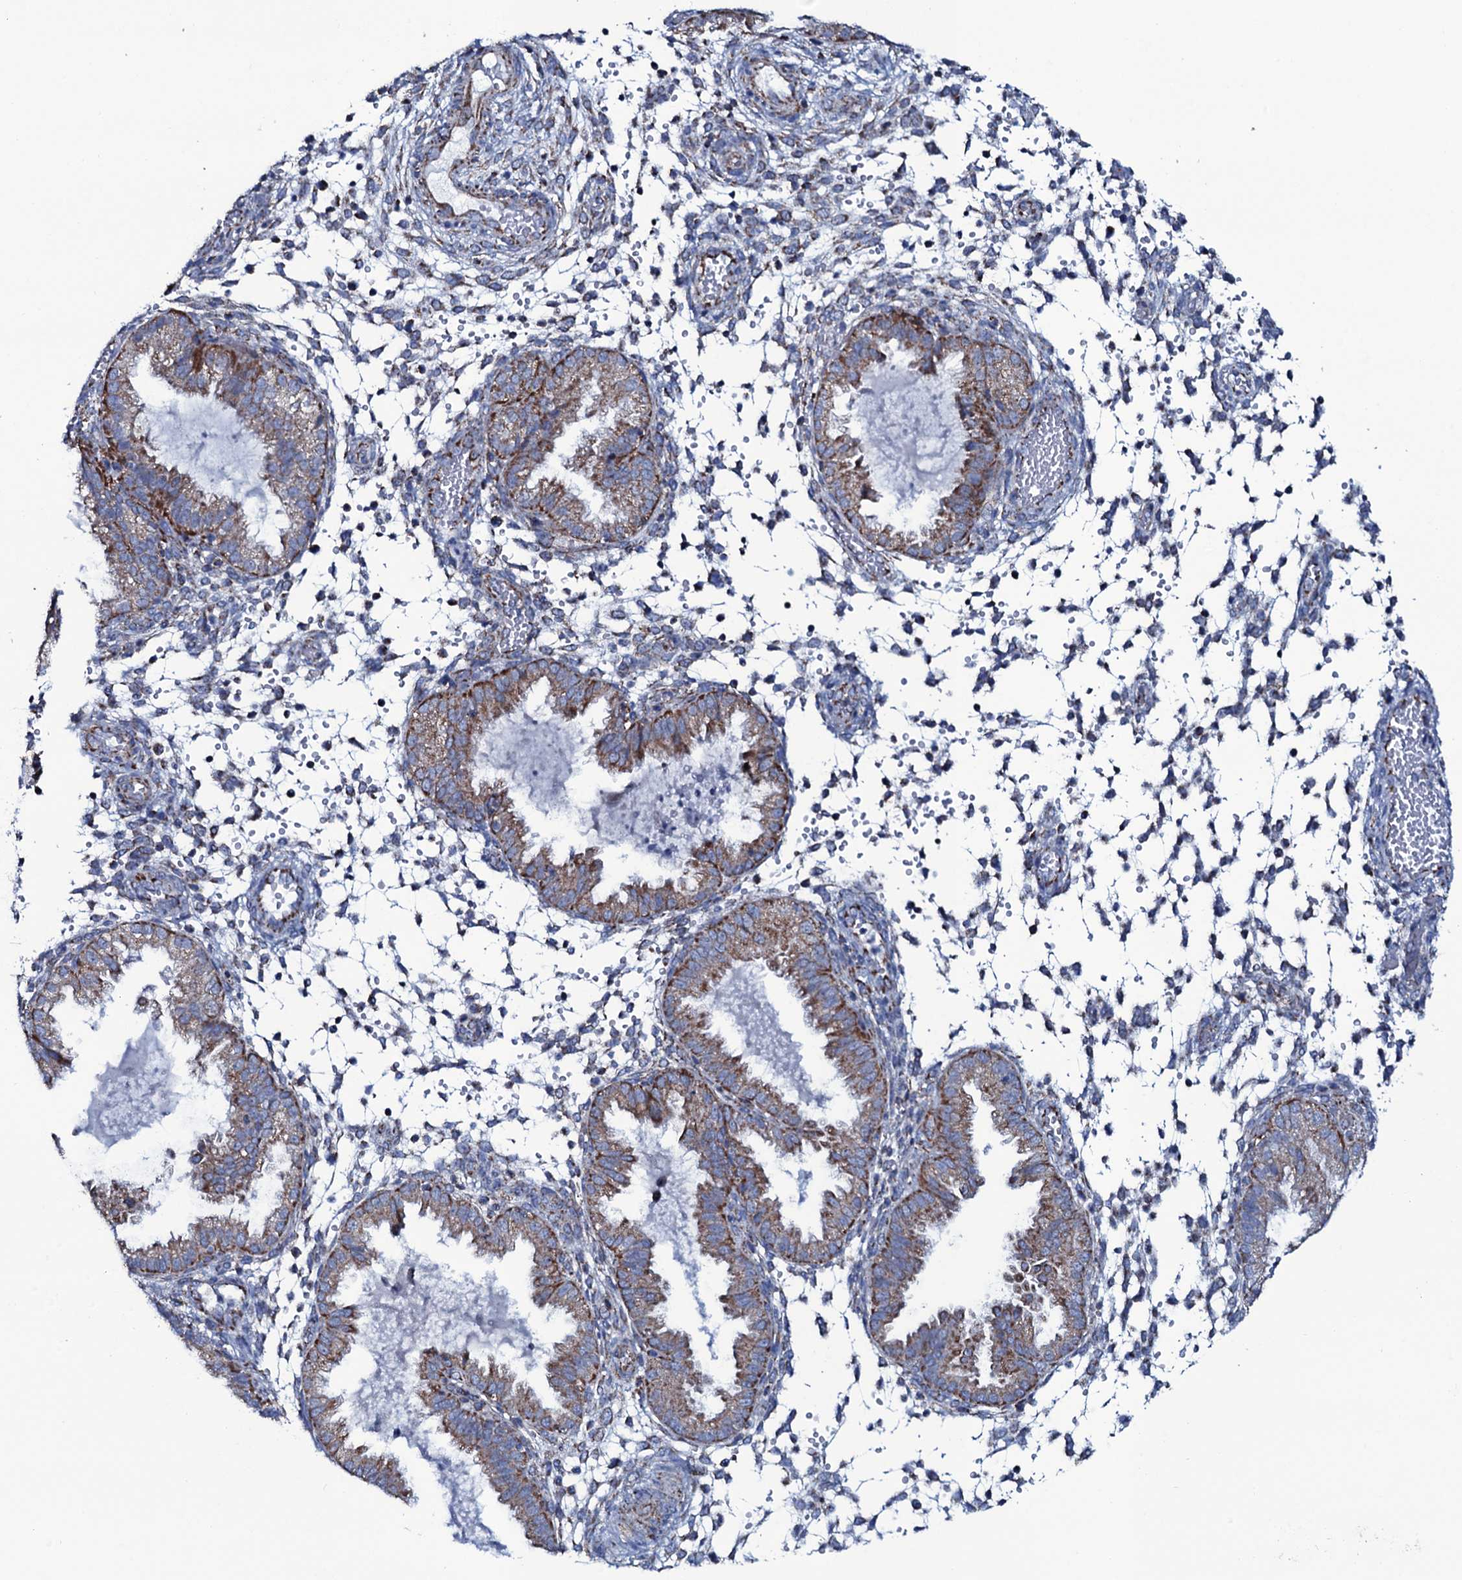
{"staining": {"intensity": "negative", "quantity": "none", "location": "none"}, "tissue": "endometrium", "cell_type": "Cells in endometrial stroma", "image_type": "normal", "snomed": [{"axis": "morphology", "description": "Normal tissue, NOS"}, {"axis": "topography", "description": "Endometrium"}], "caption": "DAB immunohistochemical staining of normal endometrium shows no significant expression in cells in endometrial stroma. (DAB (3,3'-diaminobenzidine) immunohistochemistry visualized using brightfield microscopy, high magnification).", "gene": "MRPS35", "patient": {"sex": "female", "age": 33}}